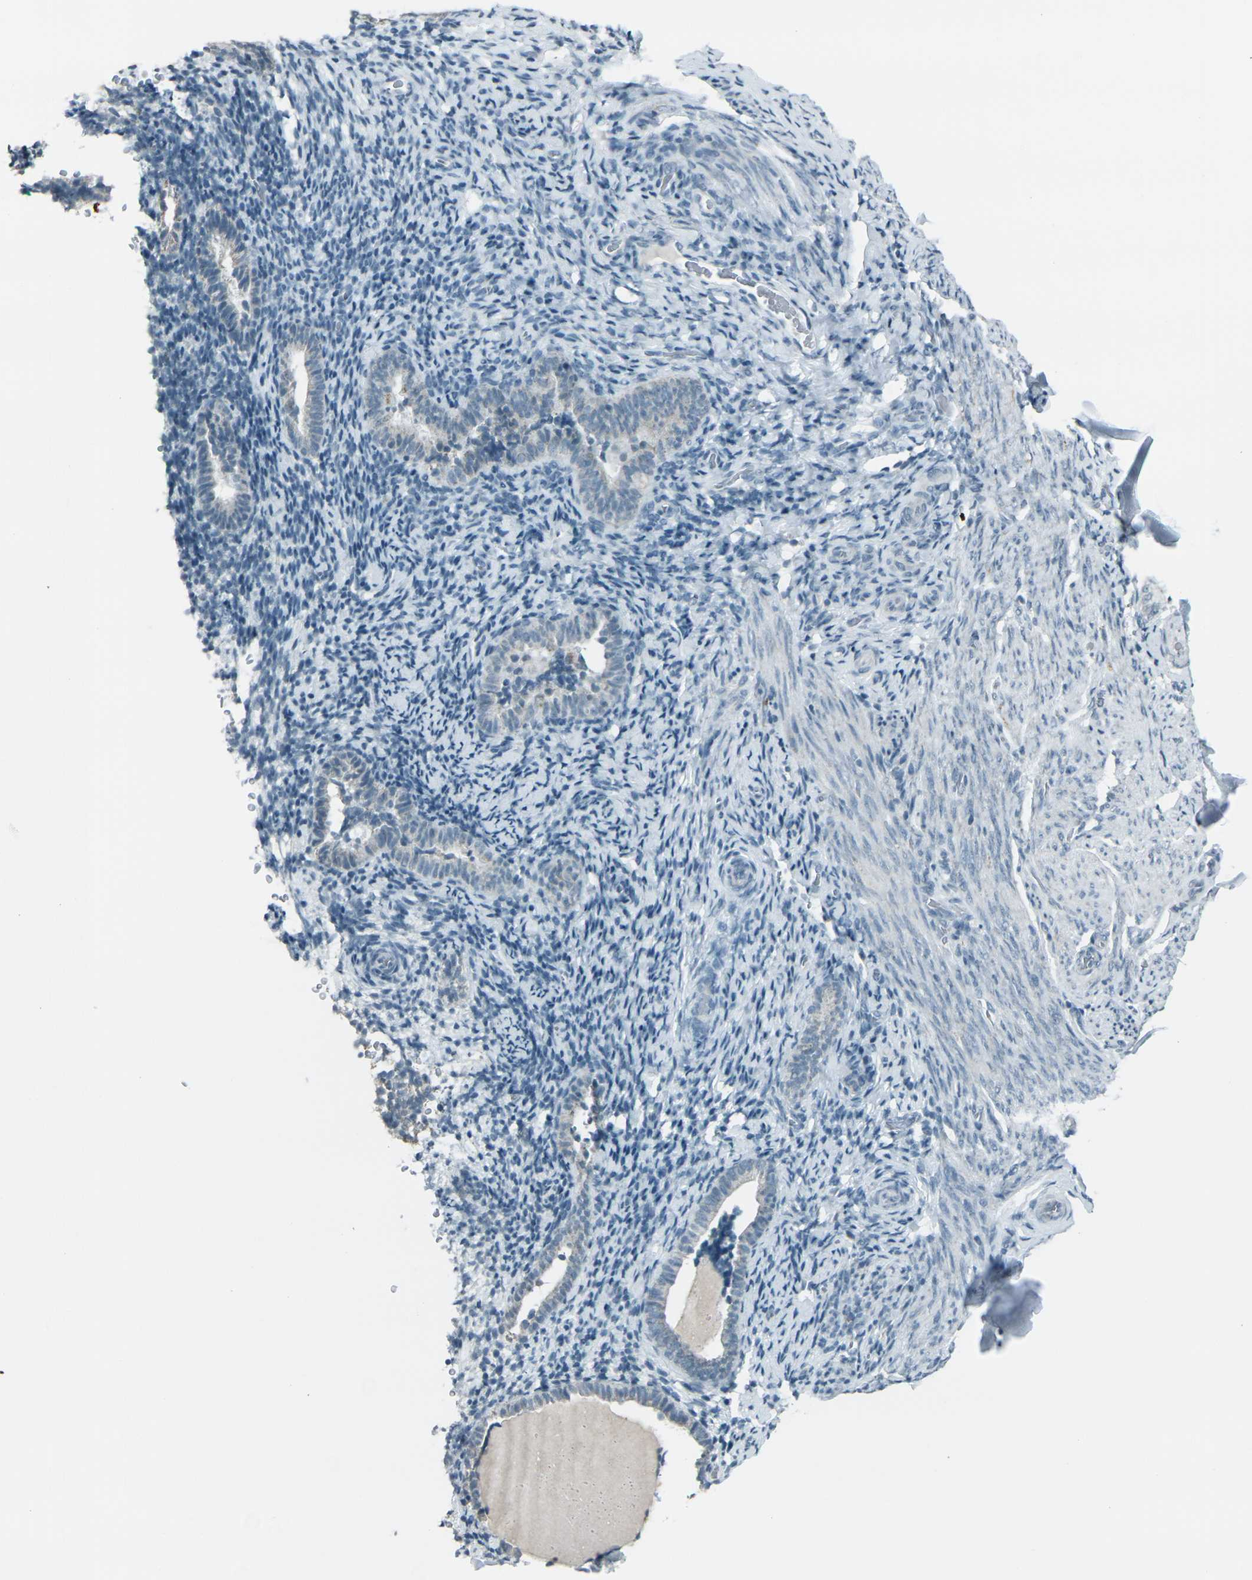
{"staining": {"intensity": "negative", "quantity": "none", "location": "none"}, "tissue": "endometrium", "cell_type": "Cells in endometrial stroma", "image_type": "normal", "snomed": [{"axis": "morphology", "description": "Normal tissue, NOS"}, {"axis": "topography", "description": "Endometrium"}], "caption": "Photomicrograph shows no significant protein positivity in cells in endometrial stroma of unremarkable endometrium. (DAB immunohistochemistry (IHC), high magnification).", "gene": "H2BC1", "patient": {"sex": "female", "age": 51}}